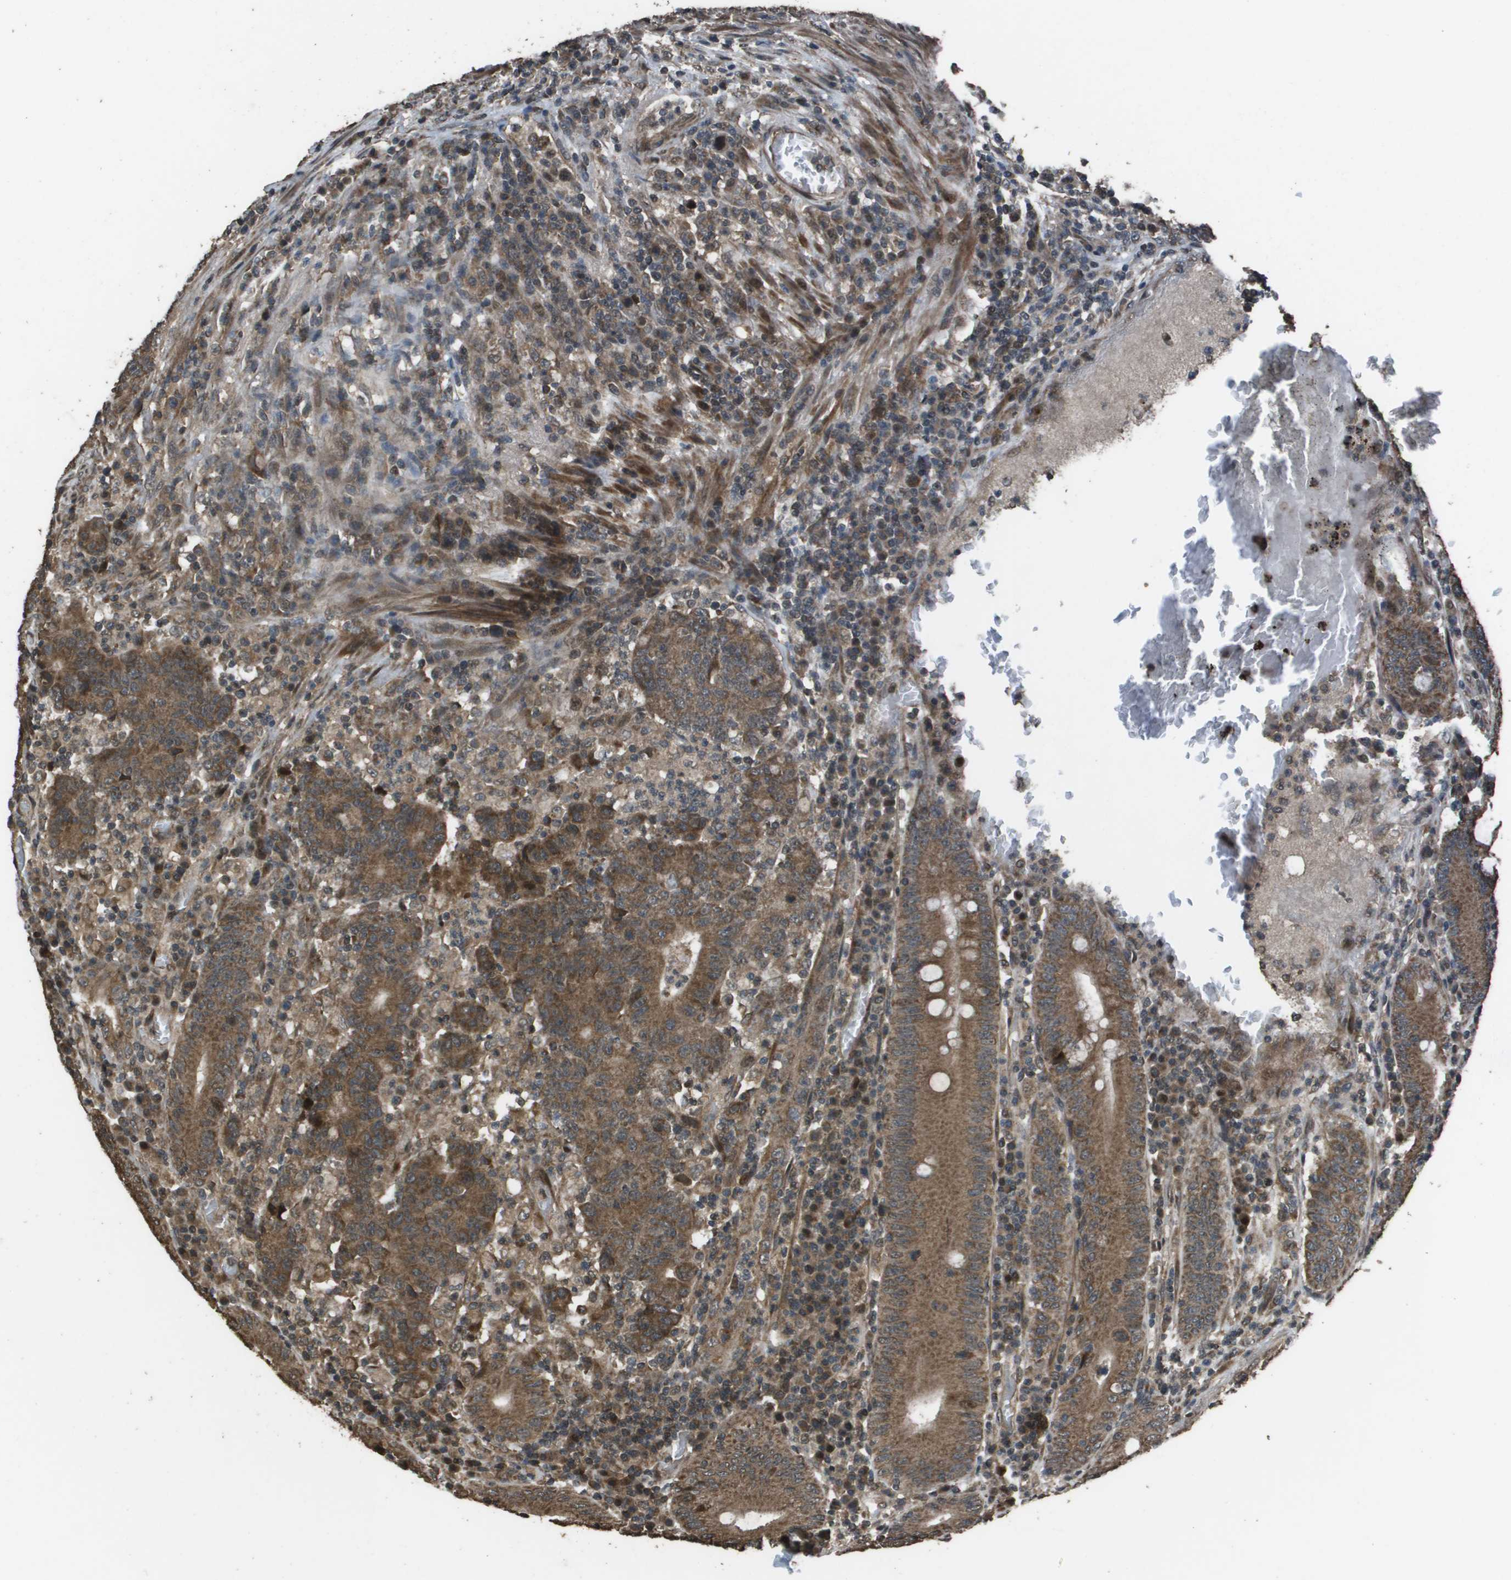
{"staining": {"intensity": "moderate", "quantity": ">75%", "location": "cytoplasmic/membranous"}, "tissue": "colorectal cancer", "cell_type": "Tumor cells", "image_type": "cancer", "snomed": [{"axis": "morphology", "description": "Normal tissue, NOS"}, {"axis": "morphology", "description": "Adenocarcinoma, NOS"}, {"axis": "topography", "description": "Colon"}], "caption": "A histopathology image of human adenocarcinoma (colorectal) stained for a protein displays moderate cytoplasmic/membranous brown staining in tumor cells. Immunohistochemistry stains the protein of interest in brown and the nuclei are stained blue.", "gene": "FIG4", "patient": {"sex": "female", "age": 75}}